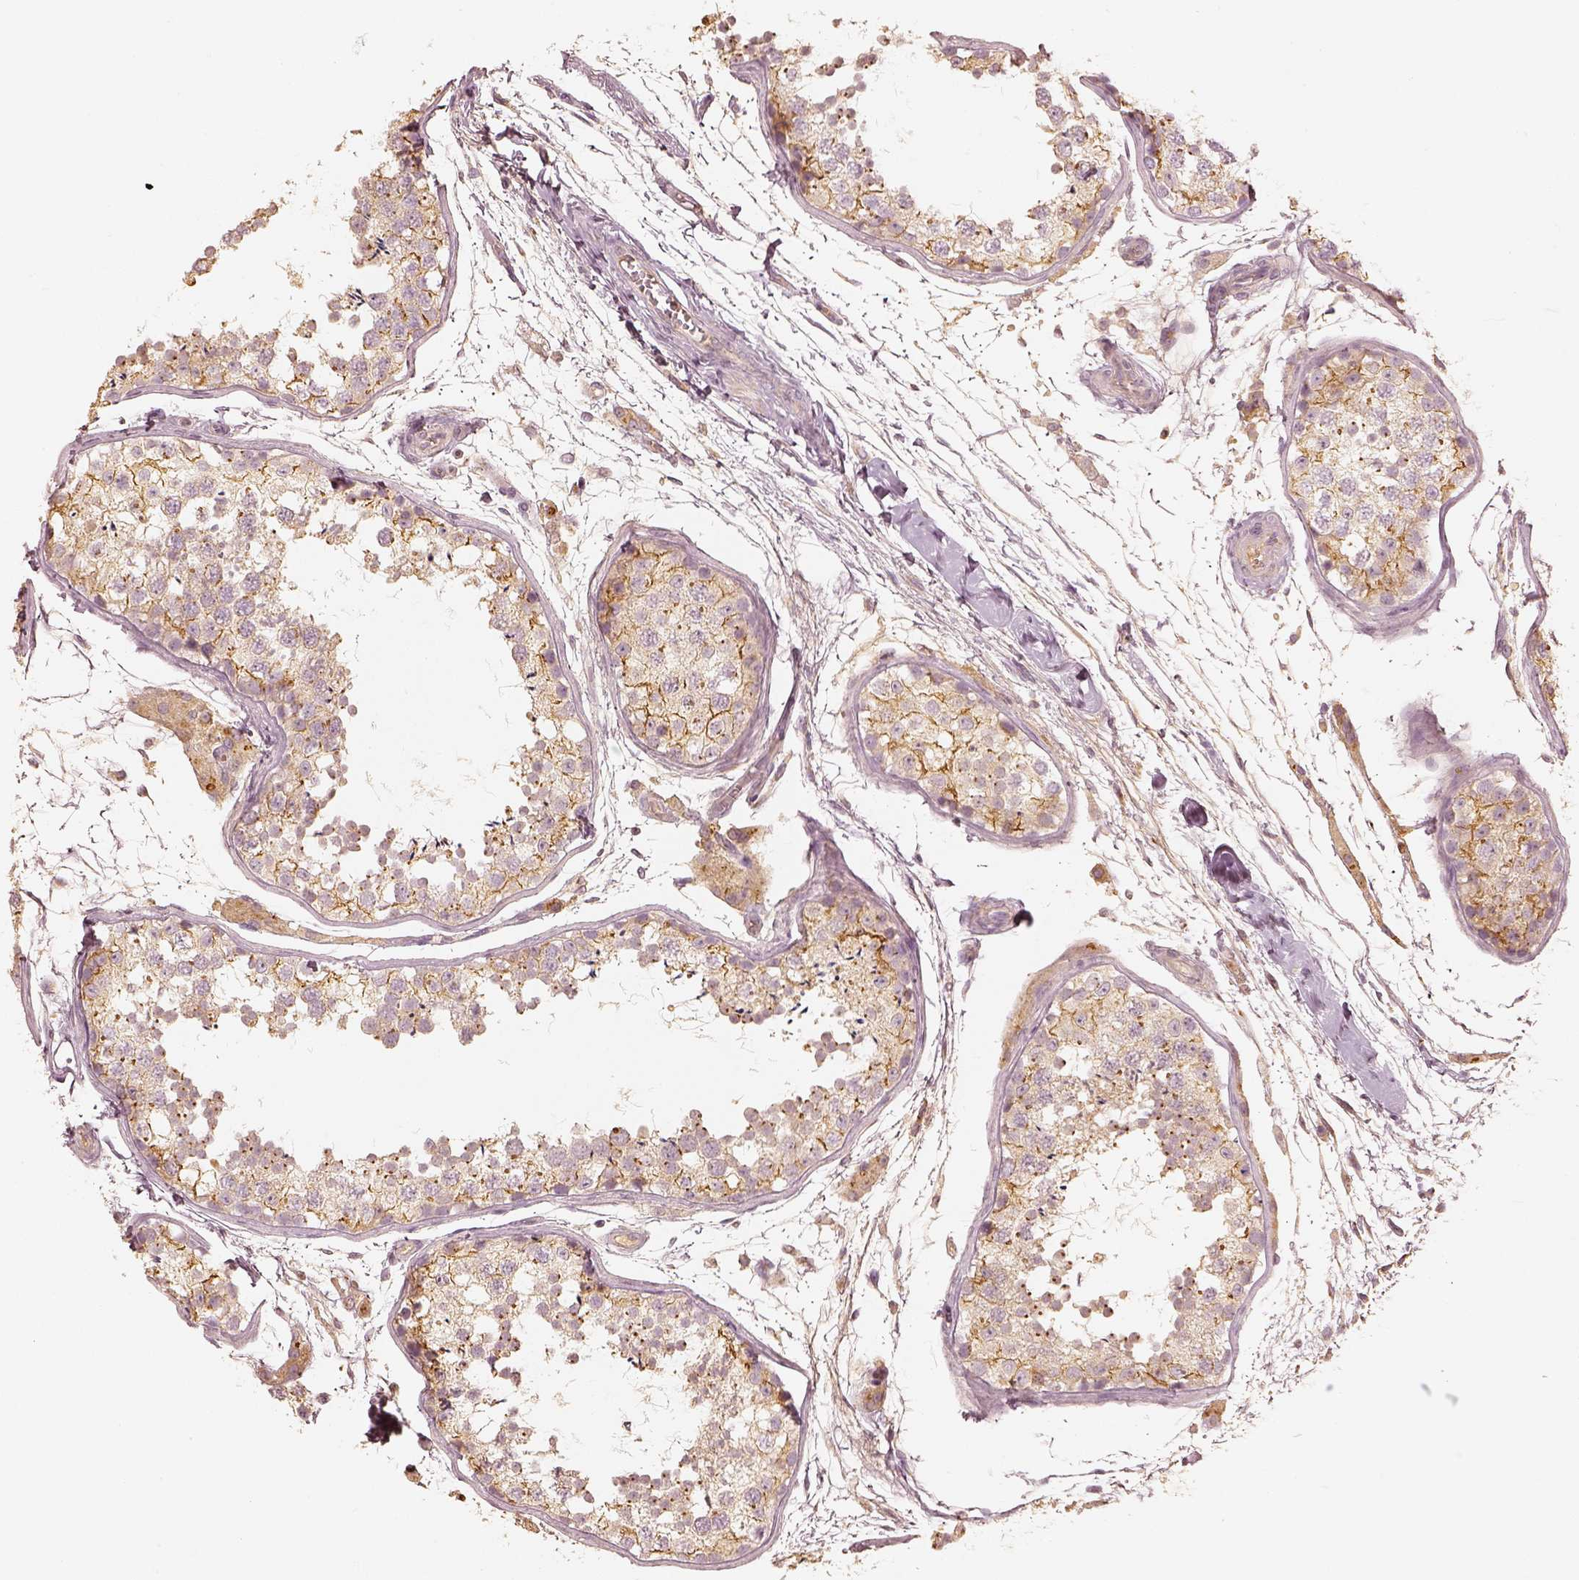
{"staining": {"intensity": "moderate", "quantity": "25%-75%", "location": "cytoplasmic/membranous"}, "tissue": "testis", "cell_type": "Cells in seminiferous ducts", "image_type": "normal", "snomed": [{"axis": "morphology", "description": "Normal tissue, NOS"}, {"axis": "topography", "description": "Testis"}], "caption": "Testis stained for a protein (brown) exhibits moderate cytoplasmic/membranous positive staining in approximately 25%-75% of cells in seminiferous ducts.", "gene": "GORASP2", "patient": {"sex": "male", "age": 29}}